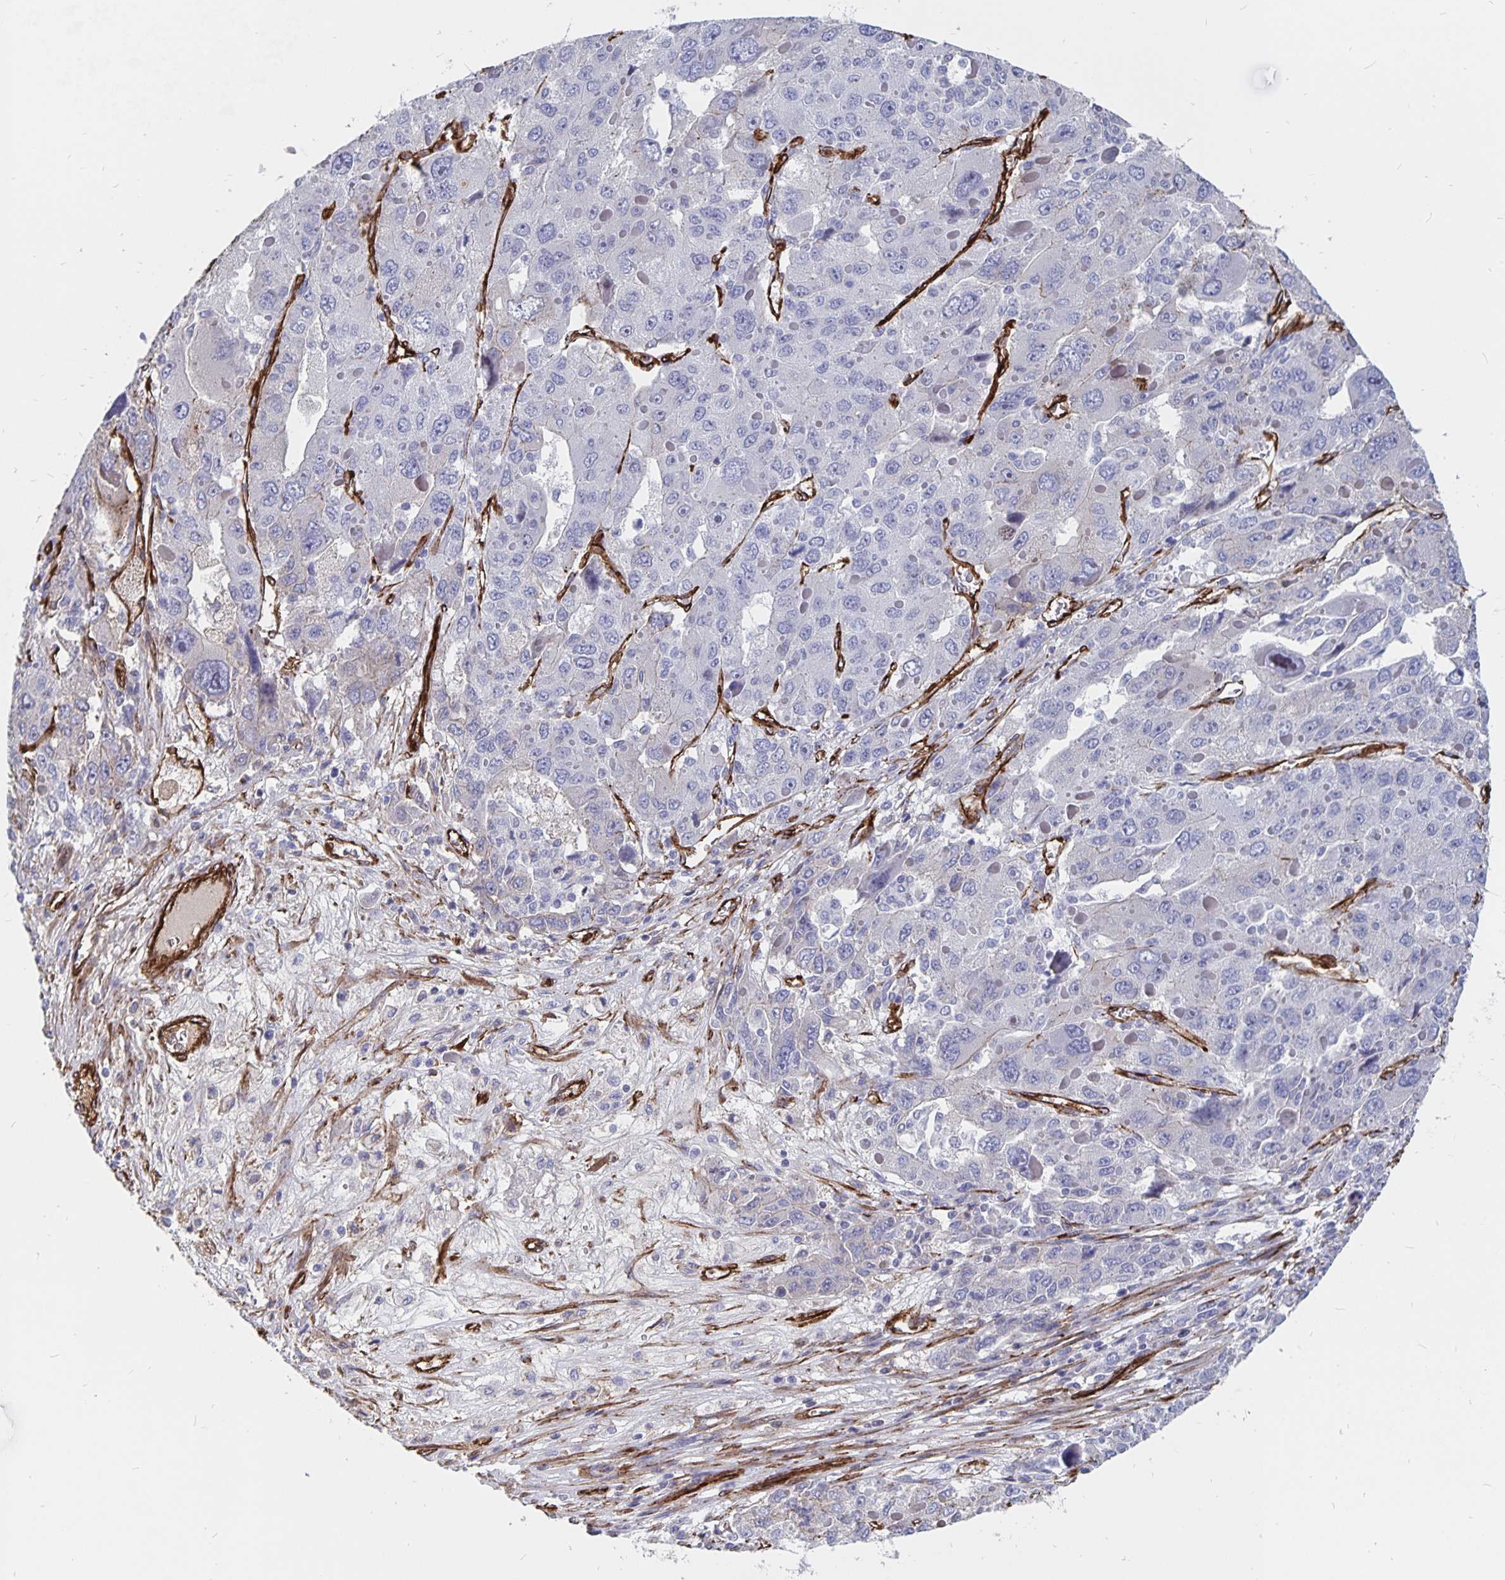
{"staining": {"intensity": "negative", "quantity": "none", "location": "none"}, "tissue": "liver cancer", "cell_type": "Tumor cells", "image_type": "cancer", "snomed": [{"axis": "morphology", "description": "Carcinoma, Hepatocellular, NOS"}, {"axis": "topography", "description": "Liver"}], "caption": "High power microscopy histopathology image of an immunohistochemistry (IHC) micrograph of liver cancer (hepatocellular carcinoma), revealing no significant positivity in tumor cells.", "gene": "DCHS2", "patient": {"sex": "female", "age": 41}}